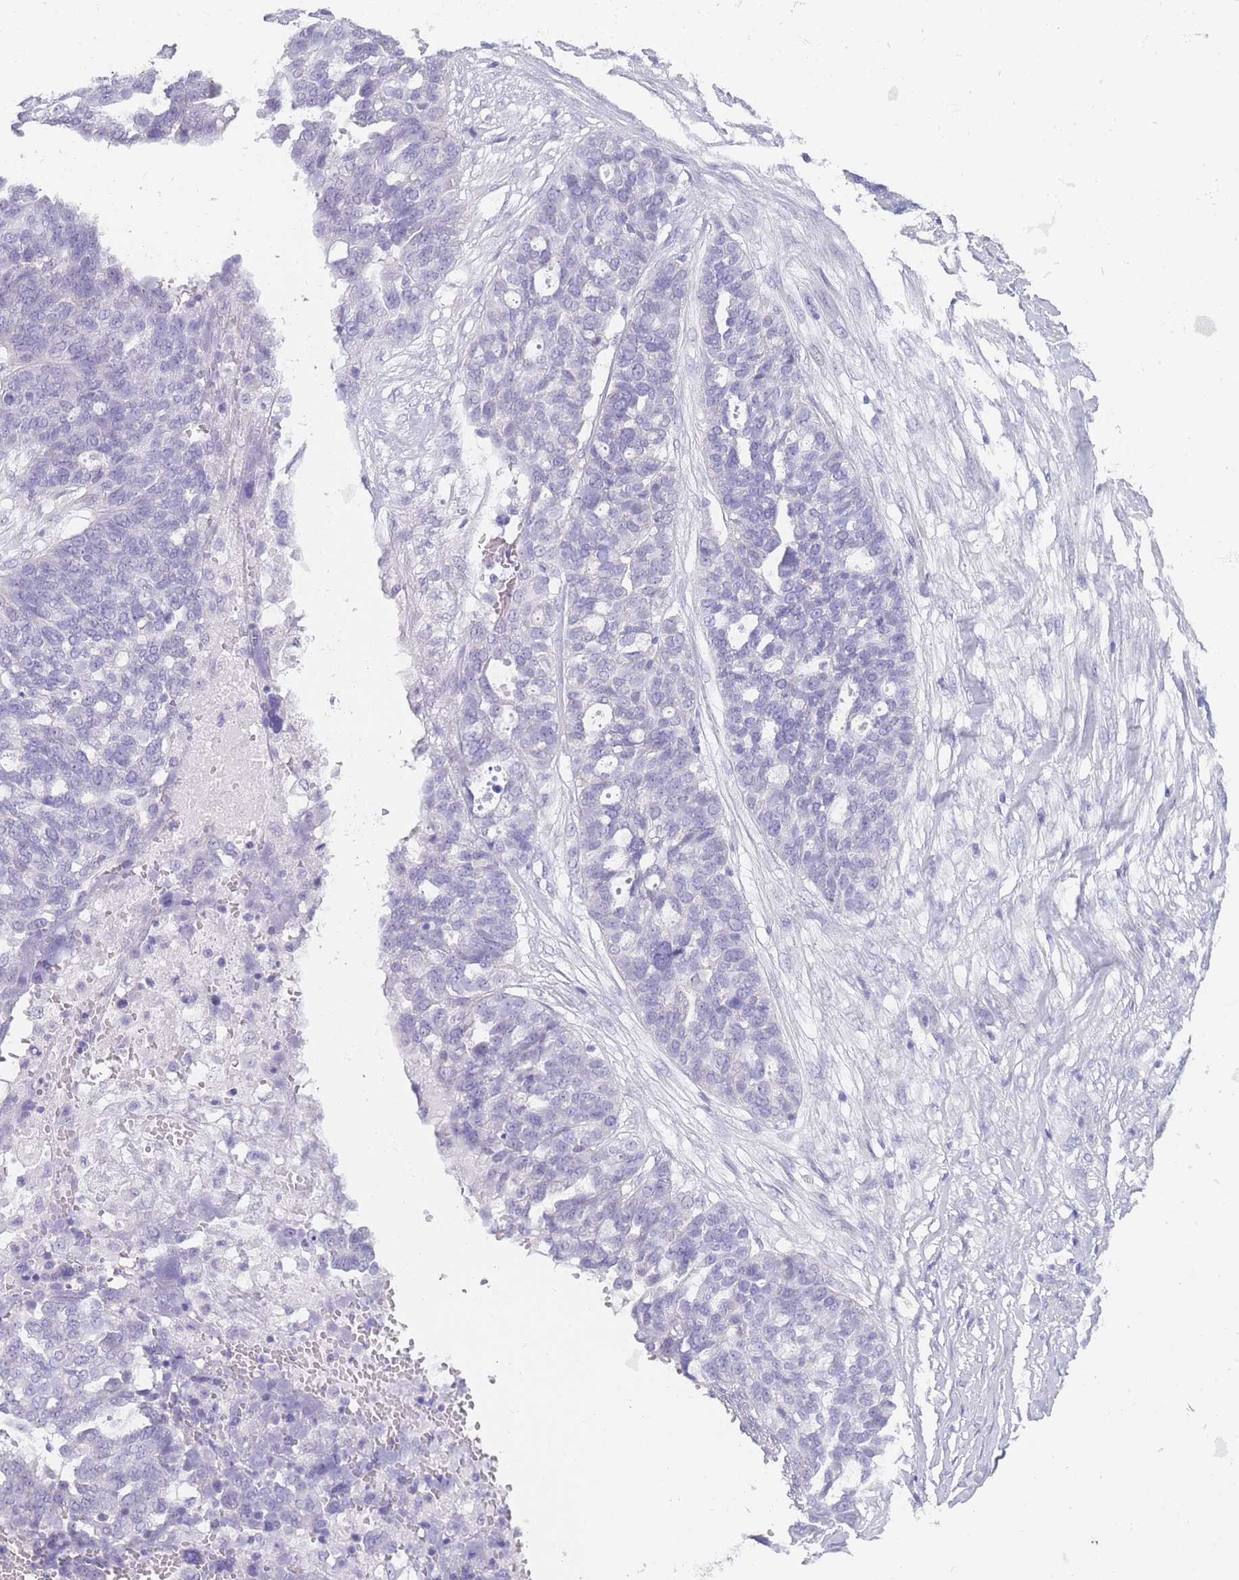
{"staining": {"intensity": "negative", "quantity": "none", "location": "none"}, "tissue": "ovarian cancer", "cell_type": "Tumor cells", "image_type": "cancer", "snomed": [{"axis": "morphology", "description": "Cystadenocarcinoma, serous, NOS"}, {"axis": "topography", "description": "Ovary"}], "caption": "Ovarian cancer was stained to show a protein in brown. There is no significant staining in tumor cells.", "gene": "DCANP1", "patient": {"sex": "female", "age": 59}}